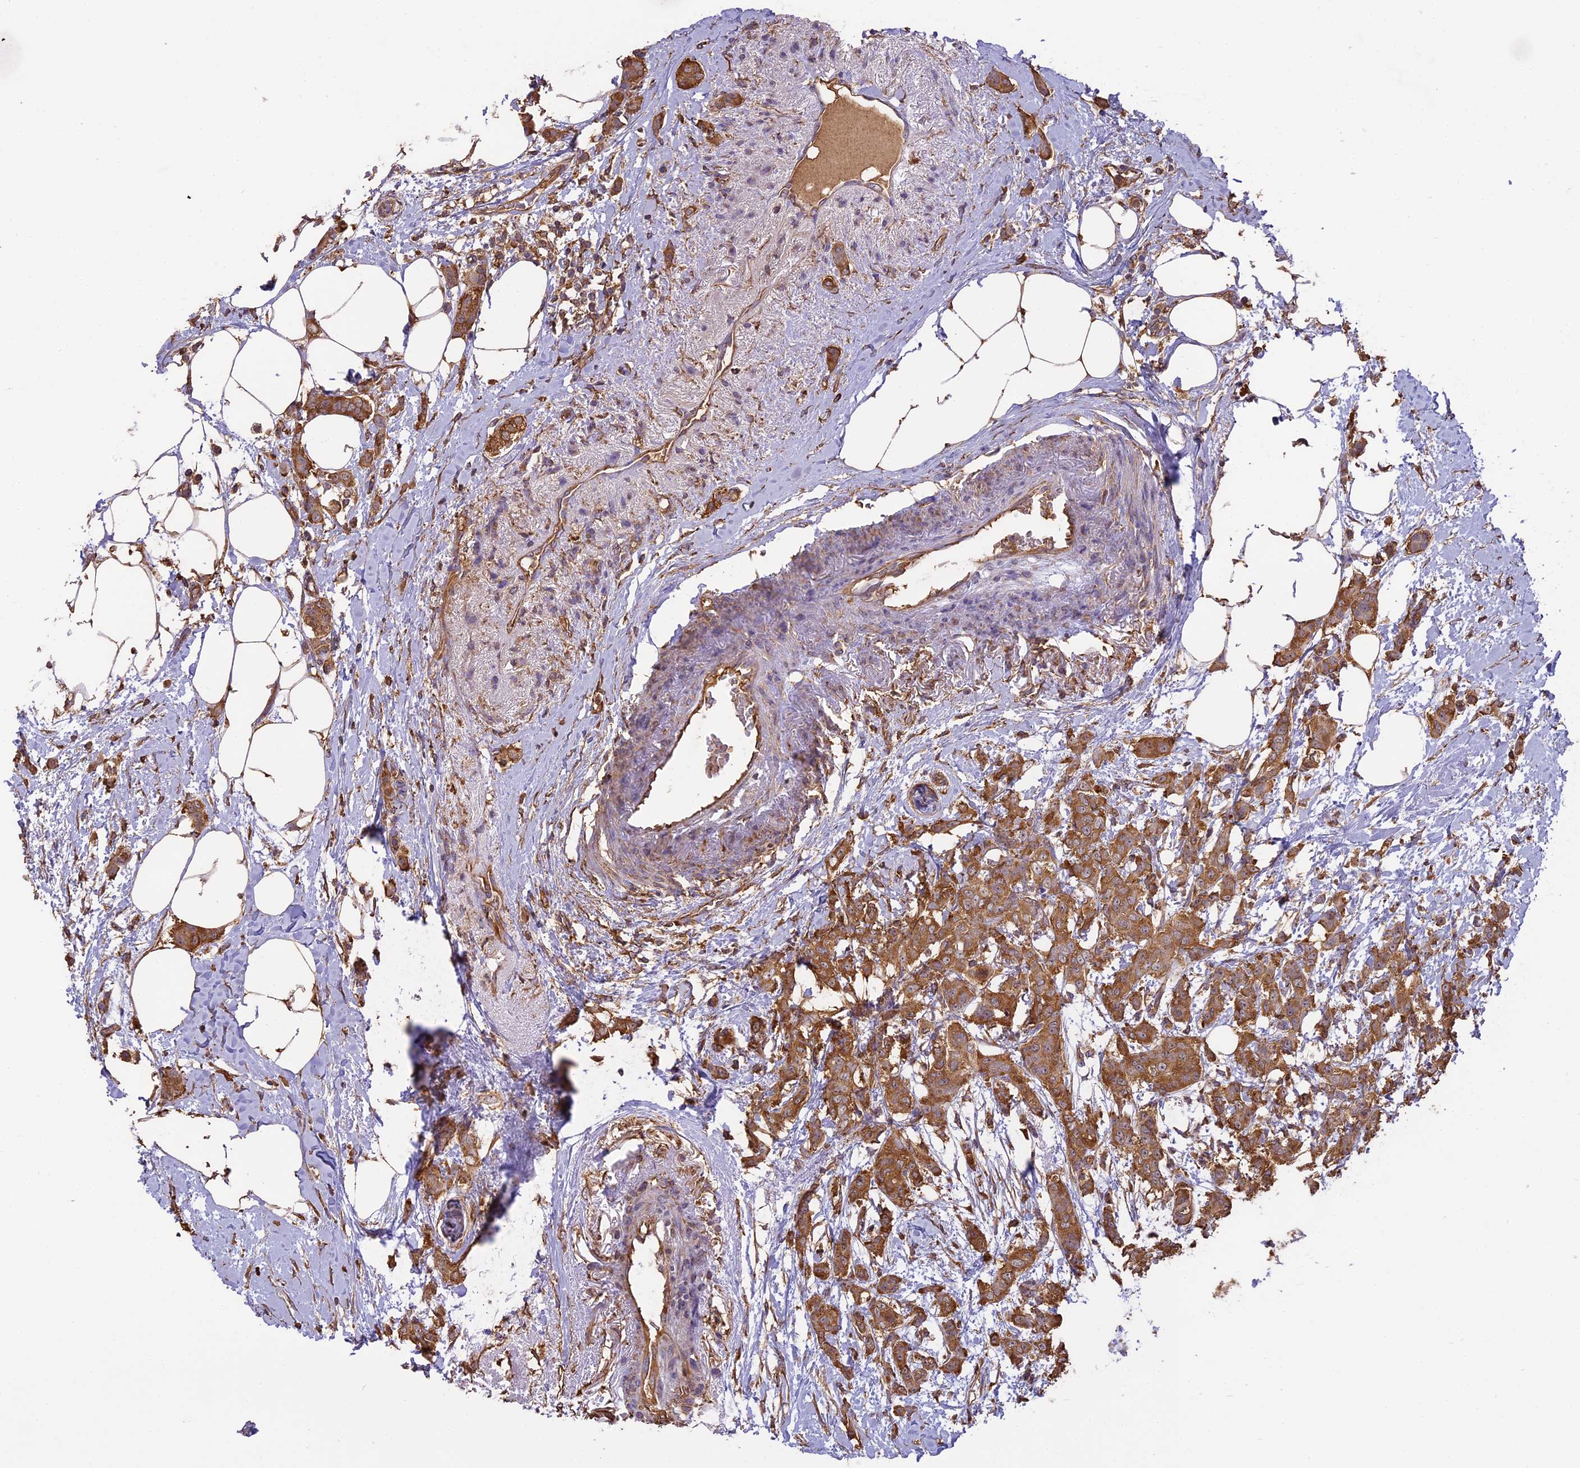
{"staining": {"intensity": "moderate", "quantity": ">75%", "location": "cytoplasmic/membranous"}, "tissue": "breast cancer", "cell_type": "Tumor cells", "image_type": "cancer", "snomed": [{"axis": "morphology", "description": "Duct carcinoma"}, {"axis": "topography", "description": "Breast"}], "caption": "Human breast cancer (intraductal carcinoma) stained with a protein marker exhibits moderate staining in tumor cells.", "gene": "ARHGAP19", "patient": {"sex": "female", "age": 72}}